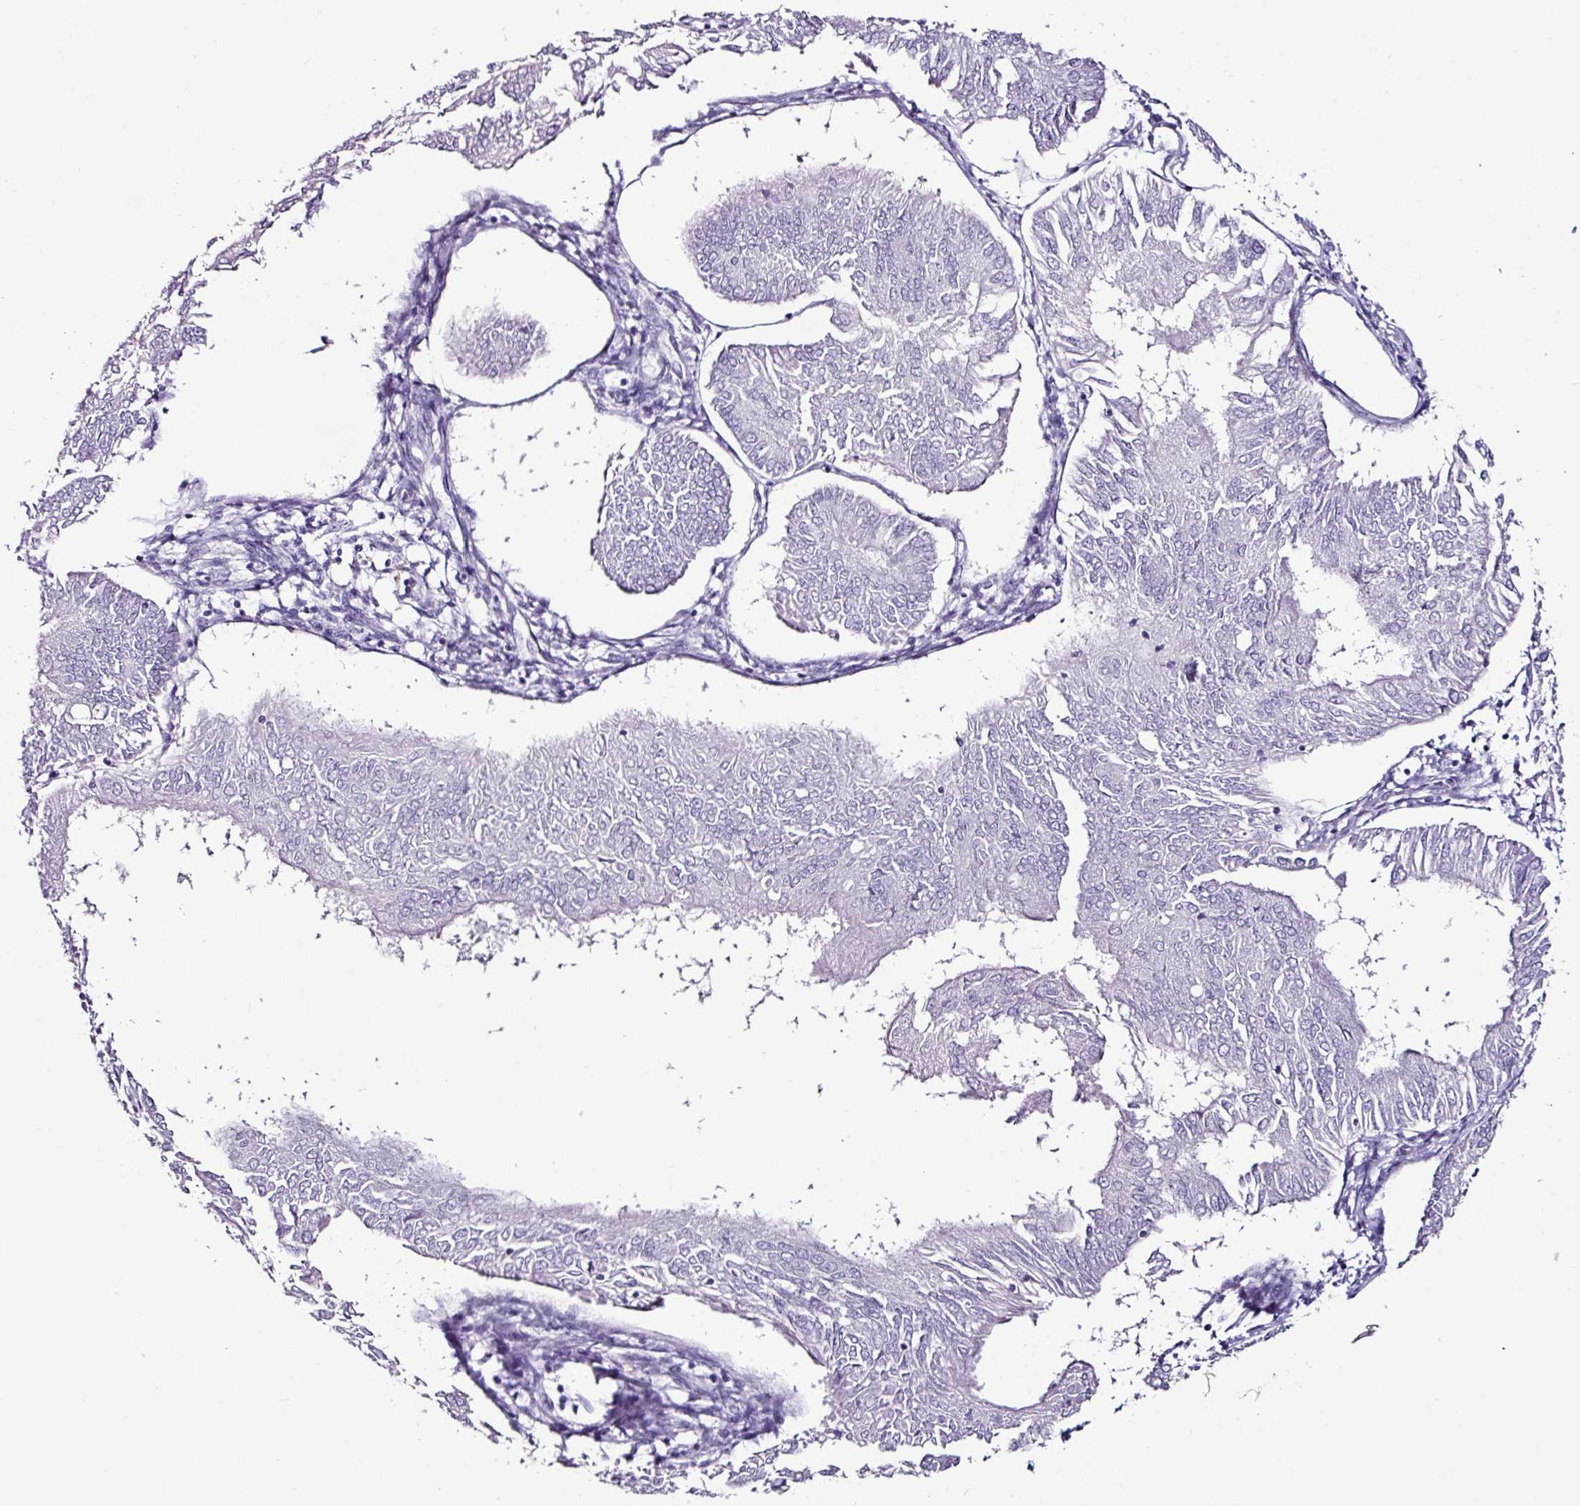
{"staining": {"intensity": "negative", "quantity": "none", "location": "none"}, "tissue": "endometrial cancer", "cell_type": "Tumor cells", "image_type": "cancer", "snomed": [{"axis": "morphology", "description": "Adenocarcinoma, NOS"}, {"axis": "topography", "description": "Endometrium"}], "caption": "Endometrial cancer stained for a protein using IHC exhibits no expression tumor cells.", "gene": "GLP2R", "patient": {"sex": "female", "age": 58}}